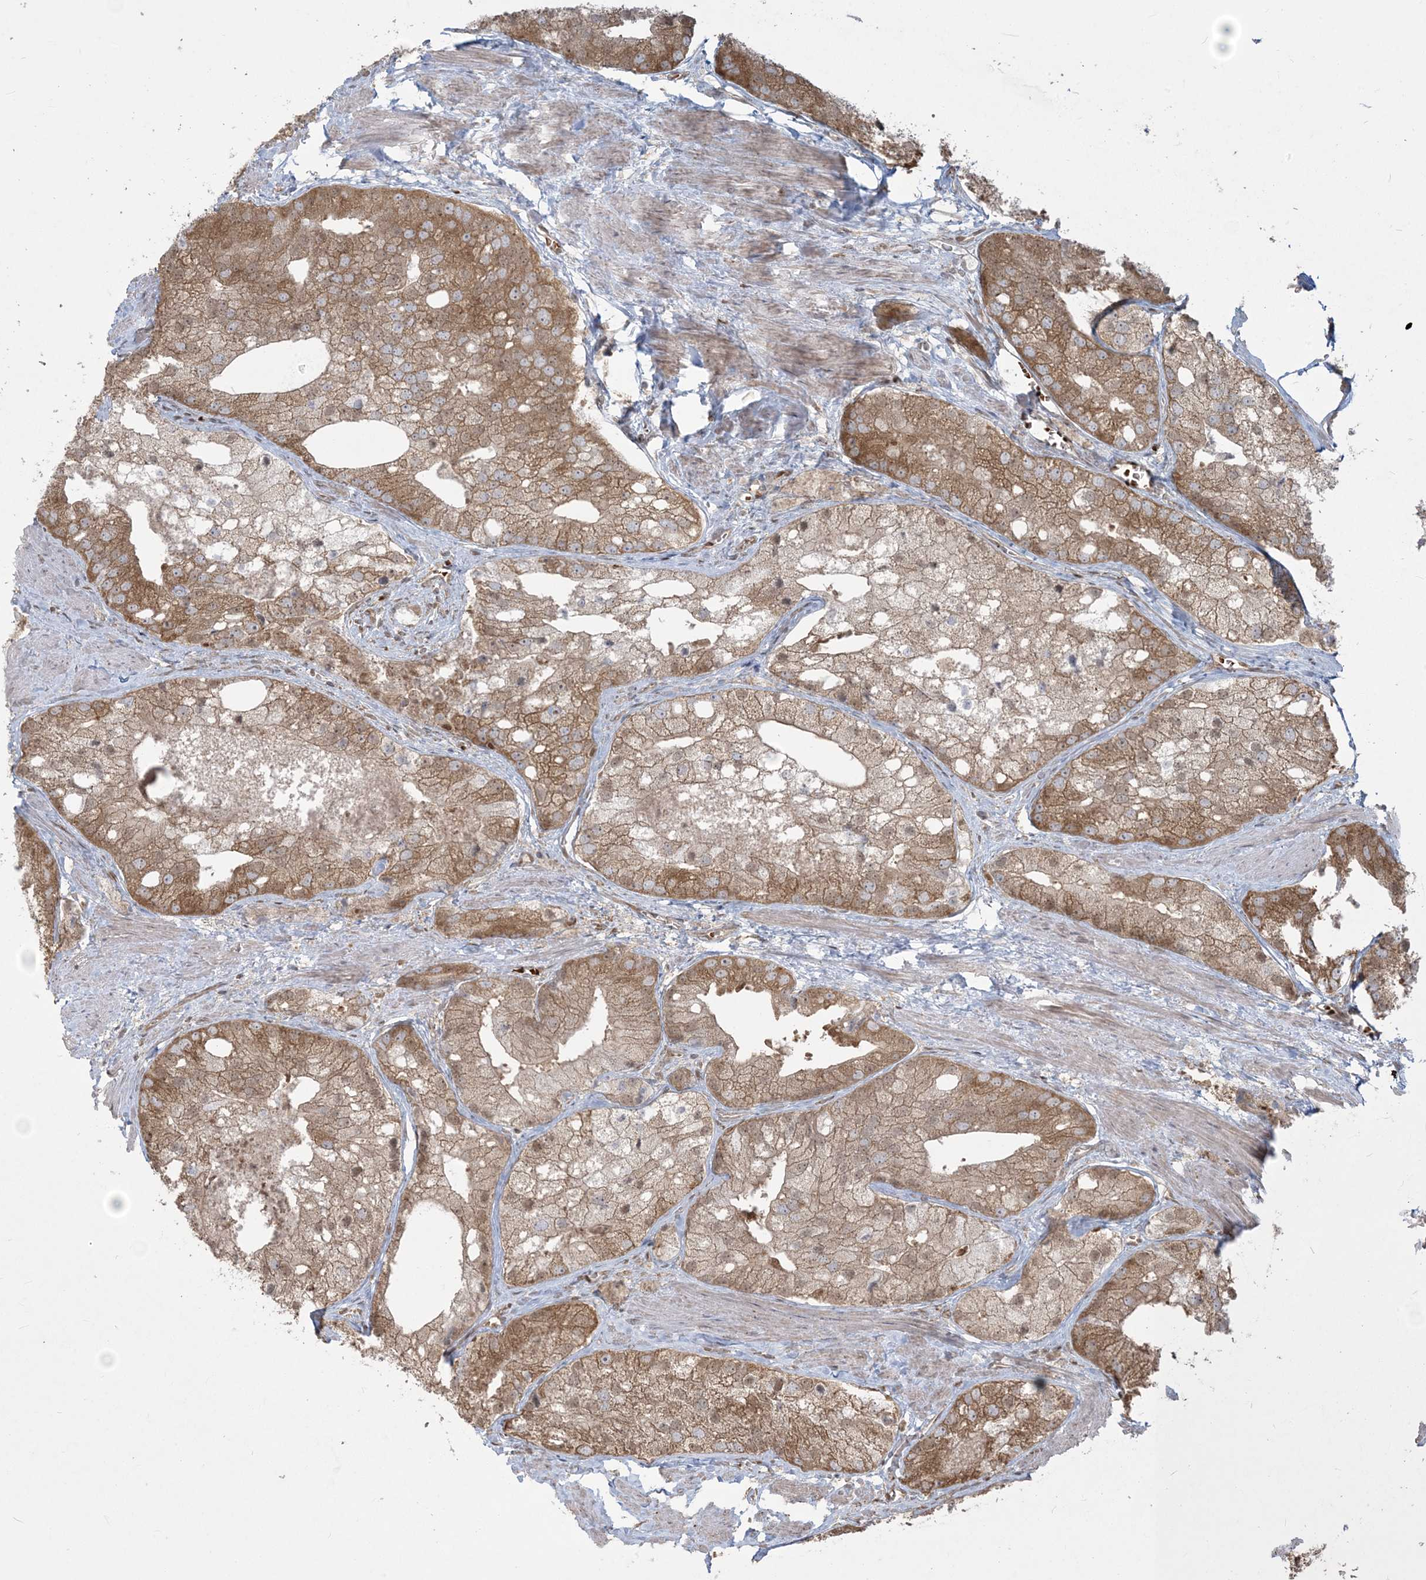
{"staining": {"intensity": "moderate", "quantity": ">75%", "location": "cytoplasmic/membranous"}, "tissue": "prostate cancer", "cell_type": "Tumor cells", "image_type": "cancer", "snomed": [{"axis": "morphology", "description": "Adenocarcinoma, Low grade"}, {"axis": "topography", "description": "Prostate"}], "caption": "Moderate cytoplasmic/membranous protein staining is identified in about >75% of tumor cells in prostate cancer.", "gene": "ABCF3", "patient": {"sex": "male", "age": 69}}